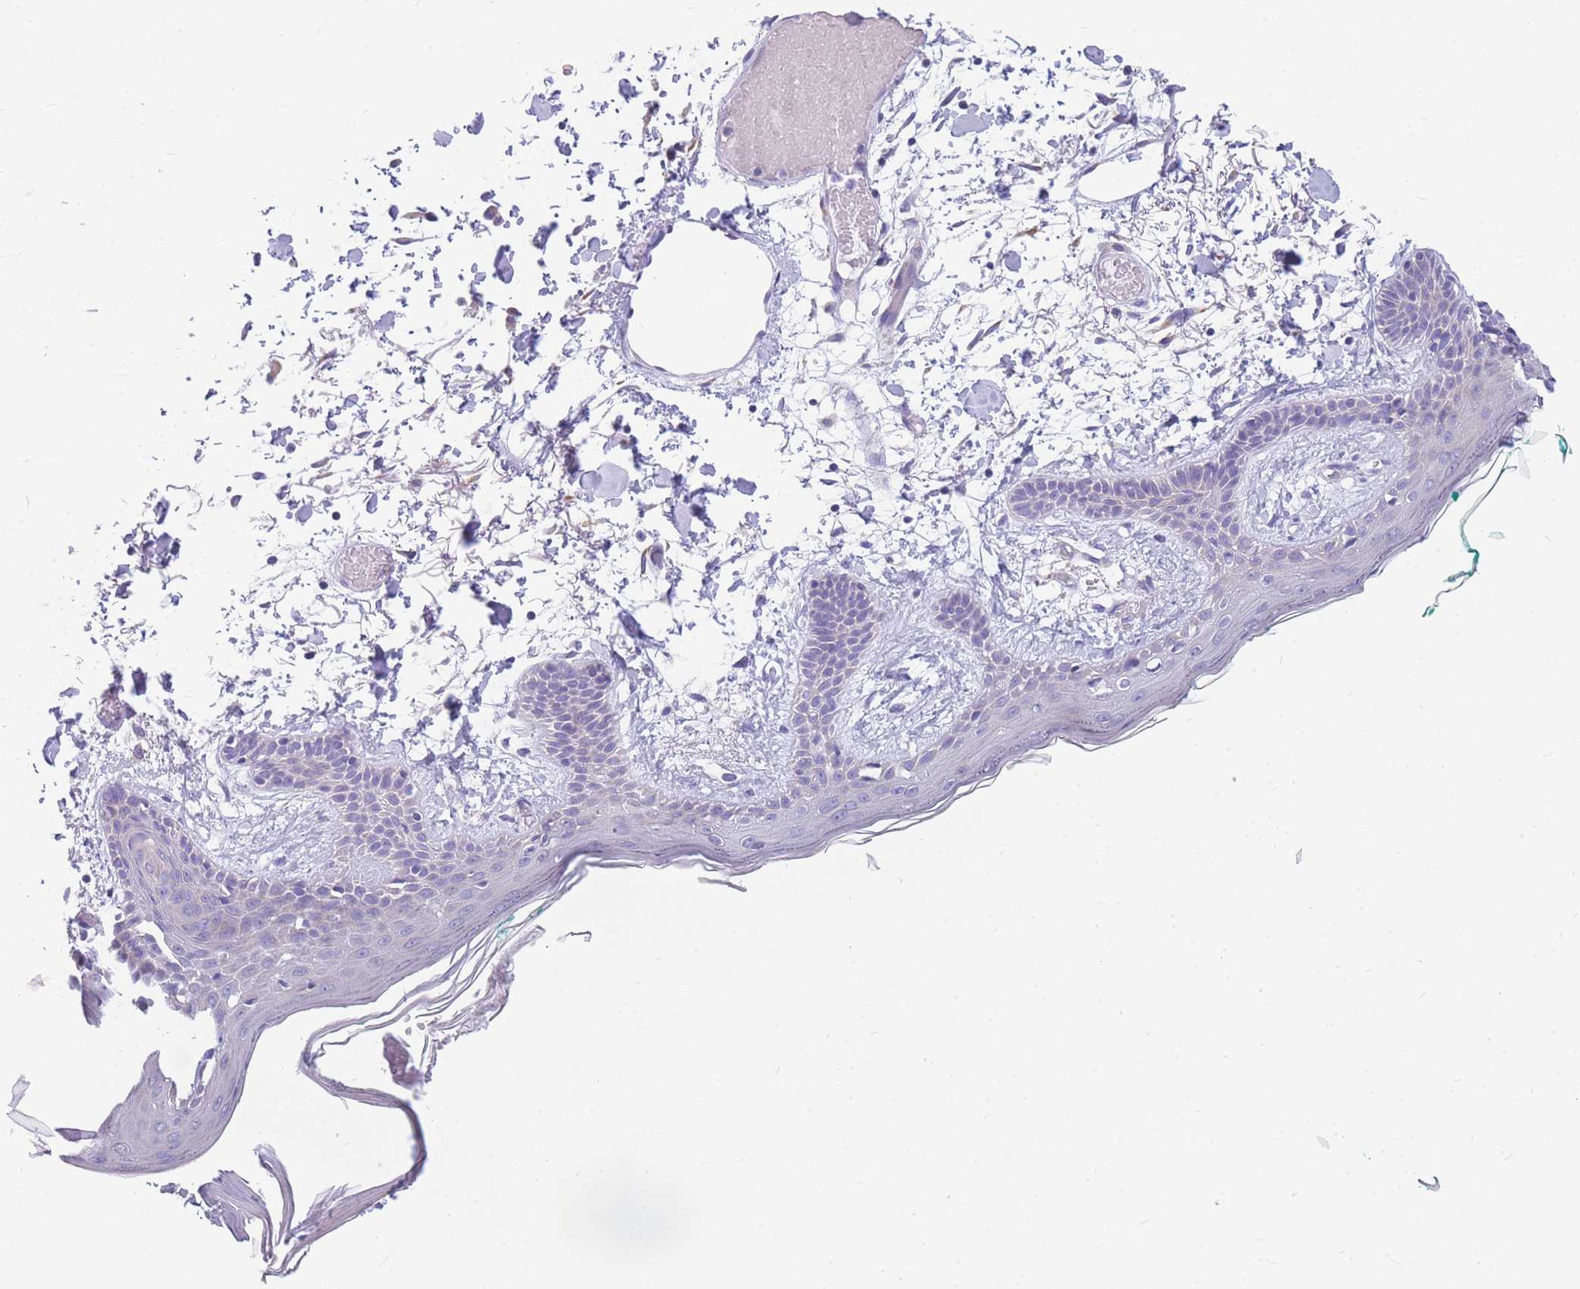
{"staining": {"intensity": "negative", "quantity": "none", "location": "none"}, "tissue": "skin", "cell_type": "Fibroblasts", "image_type": "normal", "snomed": [{"axis": "morphology", "description": "Normal tissue, NOS"}, {"axis": "topography", "description": "Skin"}], "caption": "This is an immunohistochemistry photomicrograph of benign skin. There is no staining in fibroblasts.", "gene": "DHRS11", "patient": {"sex": "male", "age": 79}}